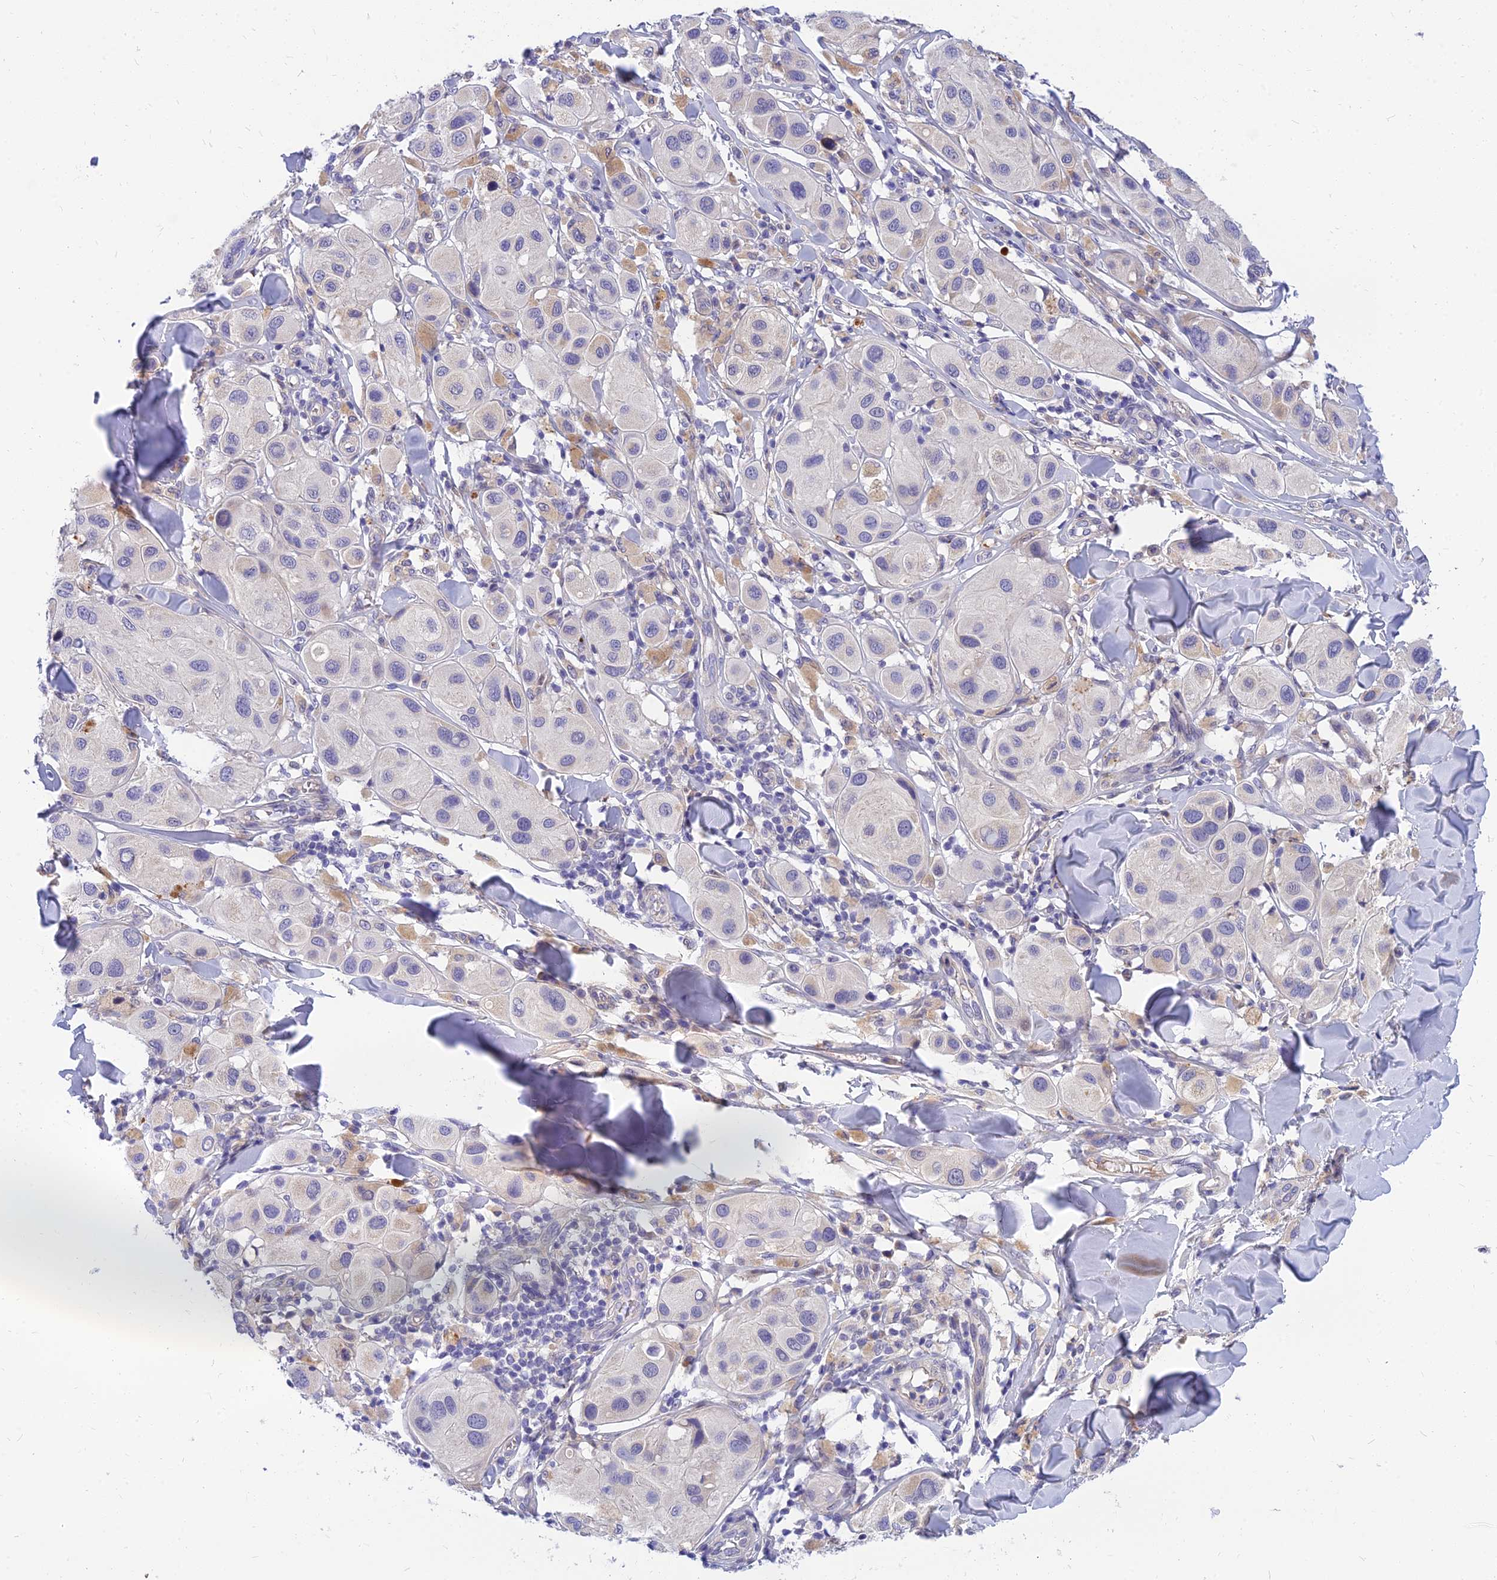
{"staining": {"intensity": "negative", "quantity": "none", "location": "none"}, "tissue": "melanoma", "cell_type": "Tumor cells", "image_type": "cancer", "snomed": [{"axis": "morphology", "description": "Malignant melanoma, Metastatic site"}, {"axis": "topography", "description": "Skin"}], "caption": "The photomicrograph exhibits no staining of tumor cells in melanoma.", "gene": "ANKS4B", "patient": {"sex": "male", "age": 41}}